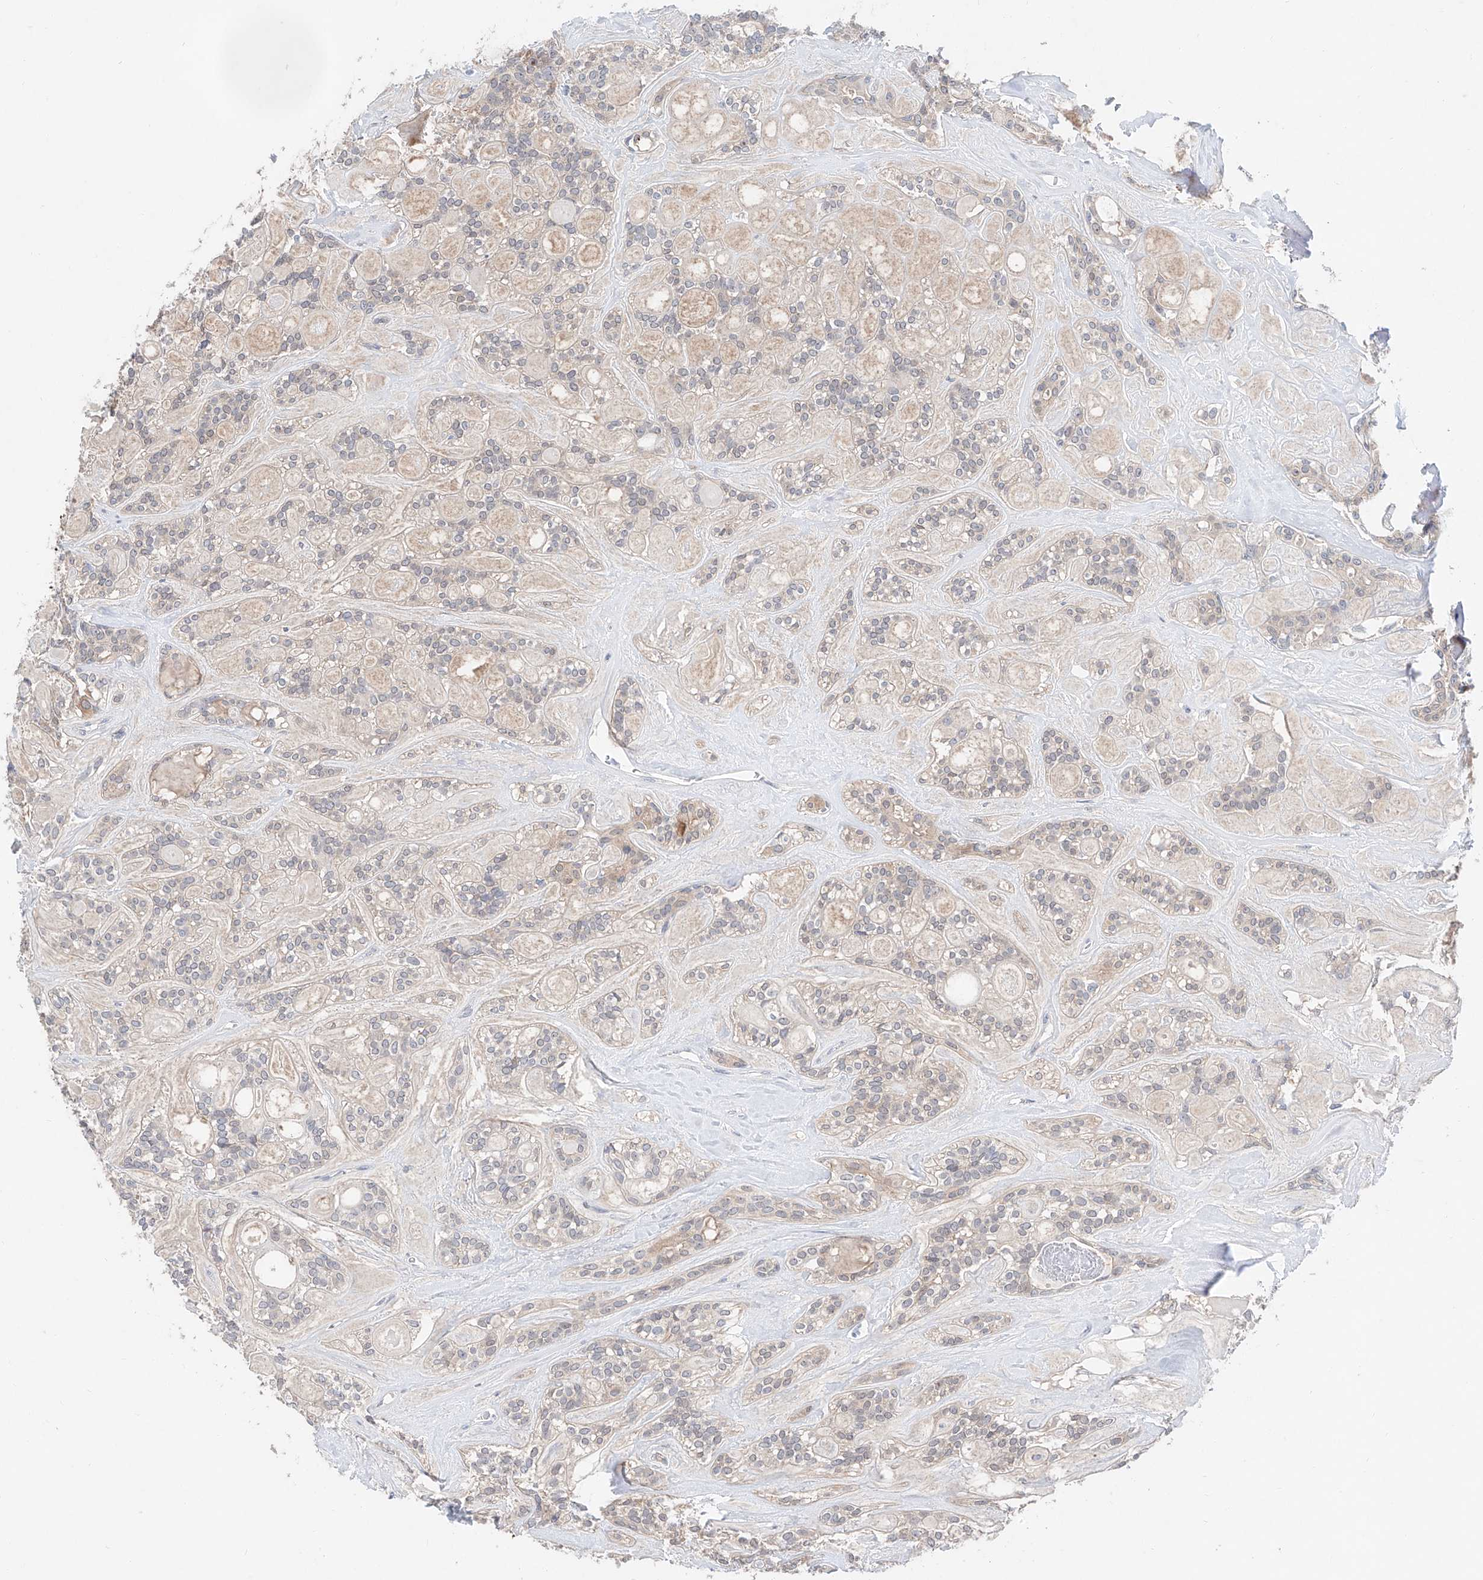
{"staining": {"intensity": "negative", "quantity": "none", "location": "none"}, "tissue": "head and neck cancer", "cell_type": "Tumor cells", "image_type": "cancer", "snomed": [{"axis": "morphology", "description": "Adenocarcinoma, NOS"}, {"axis": "topography", "description": "Head-Neck"}], "caption": "This is an IHC micrograph of head and neck cancer. There is no positivity in tumor cells.", "gene": "FUCA2", "patient": {"sex": "male", "age": 66}}